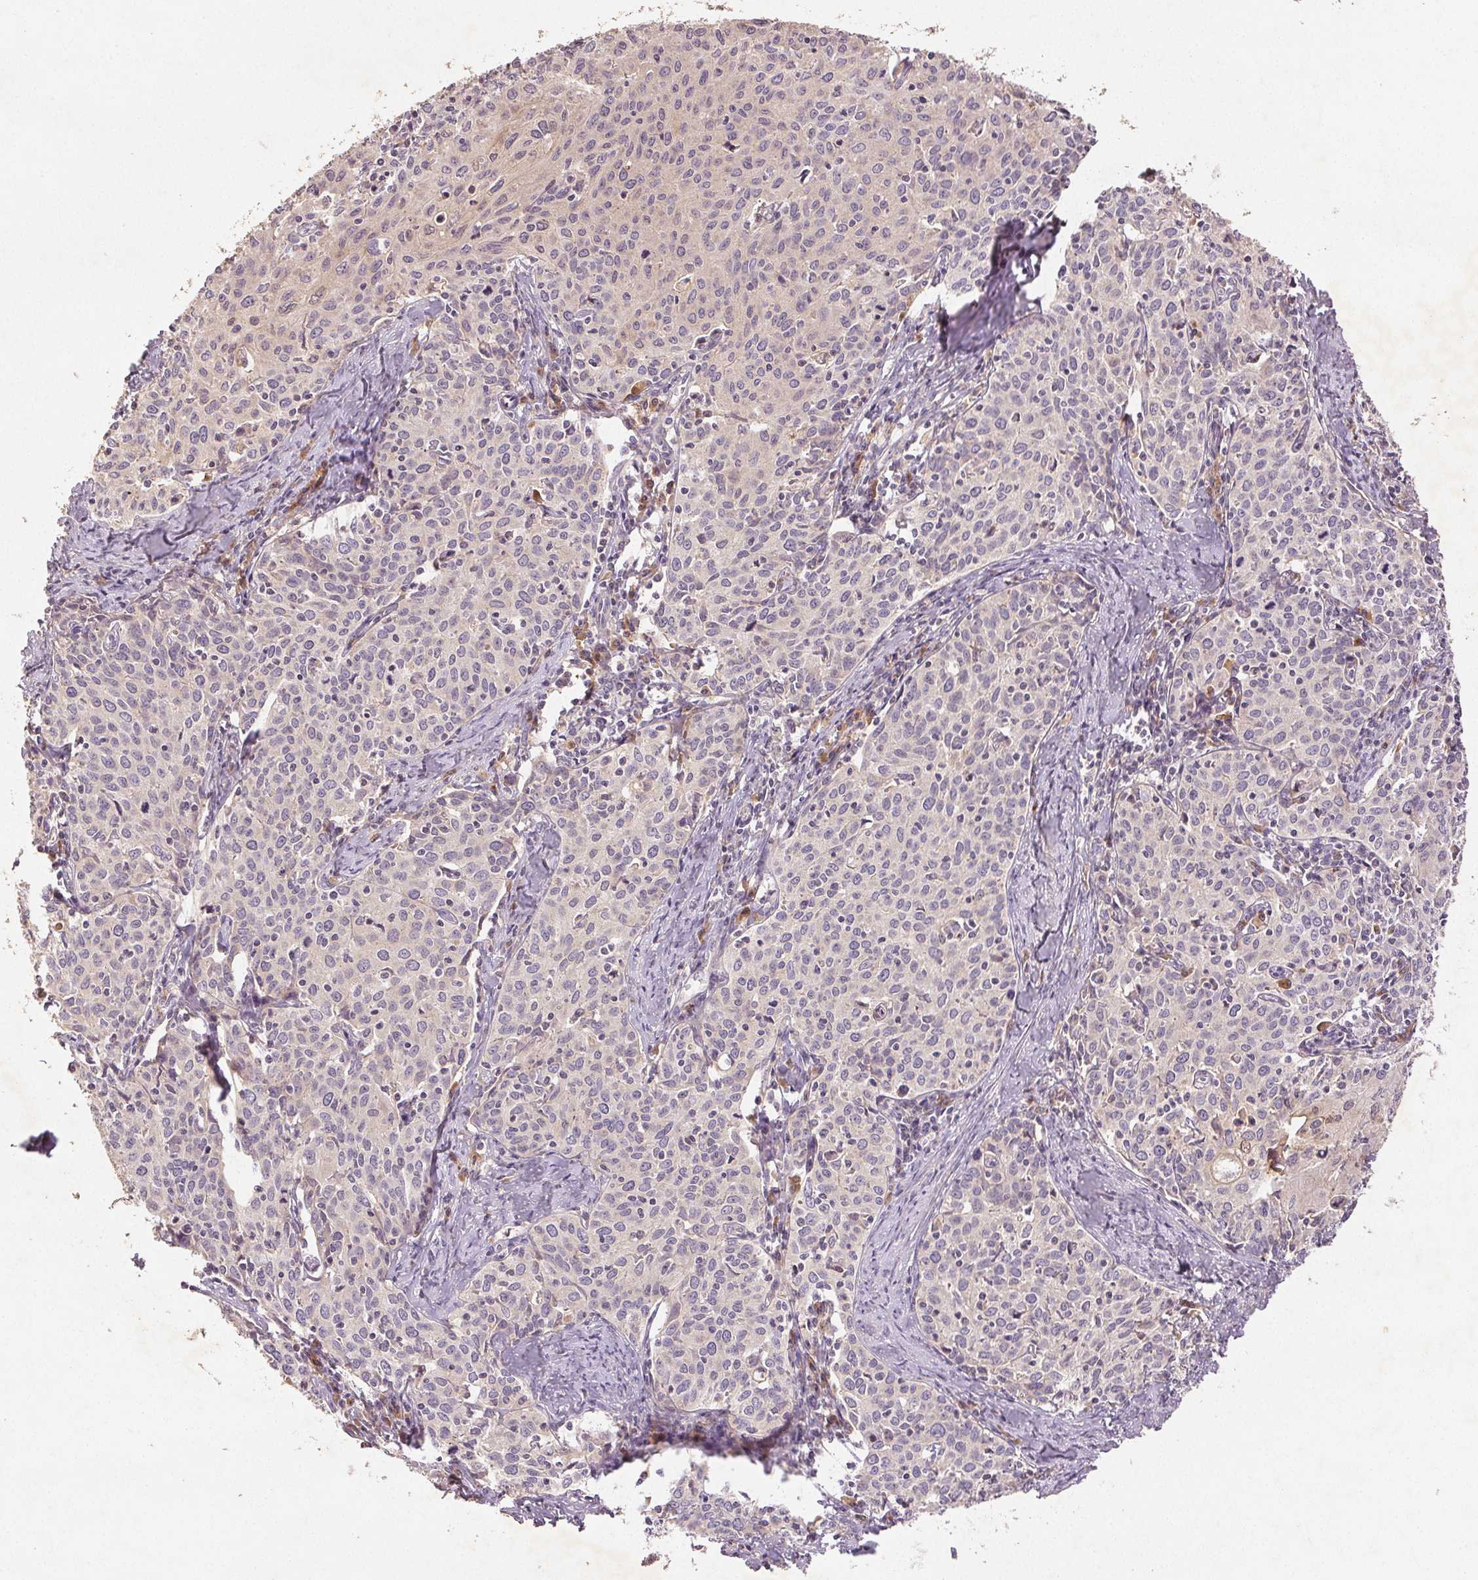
{"staining": {"intensity": "negative", "quantity": "none", "location": "none"}, "tissue": "cervical cancer", "cell_type": "Tumor cells", "image_type": "cancer", "snomed": [{"axis": "morphology", "description": "Squamous cell carcinoma, NOS"}, {"axis": "topography", "description": "Cervix"}], "caption": "Immunohistochemistry micrograph of neoplastic tissue: cervical cancer stained with DAB (3,3'-diaminobenzidine) shows no significant protein positivity in tumor cells.", "gene": "YIF1B", "patient": {"sex": "female", "age": 62}}